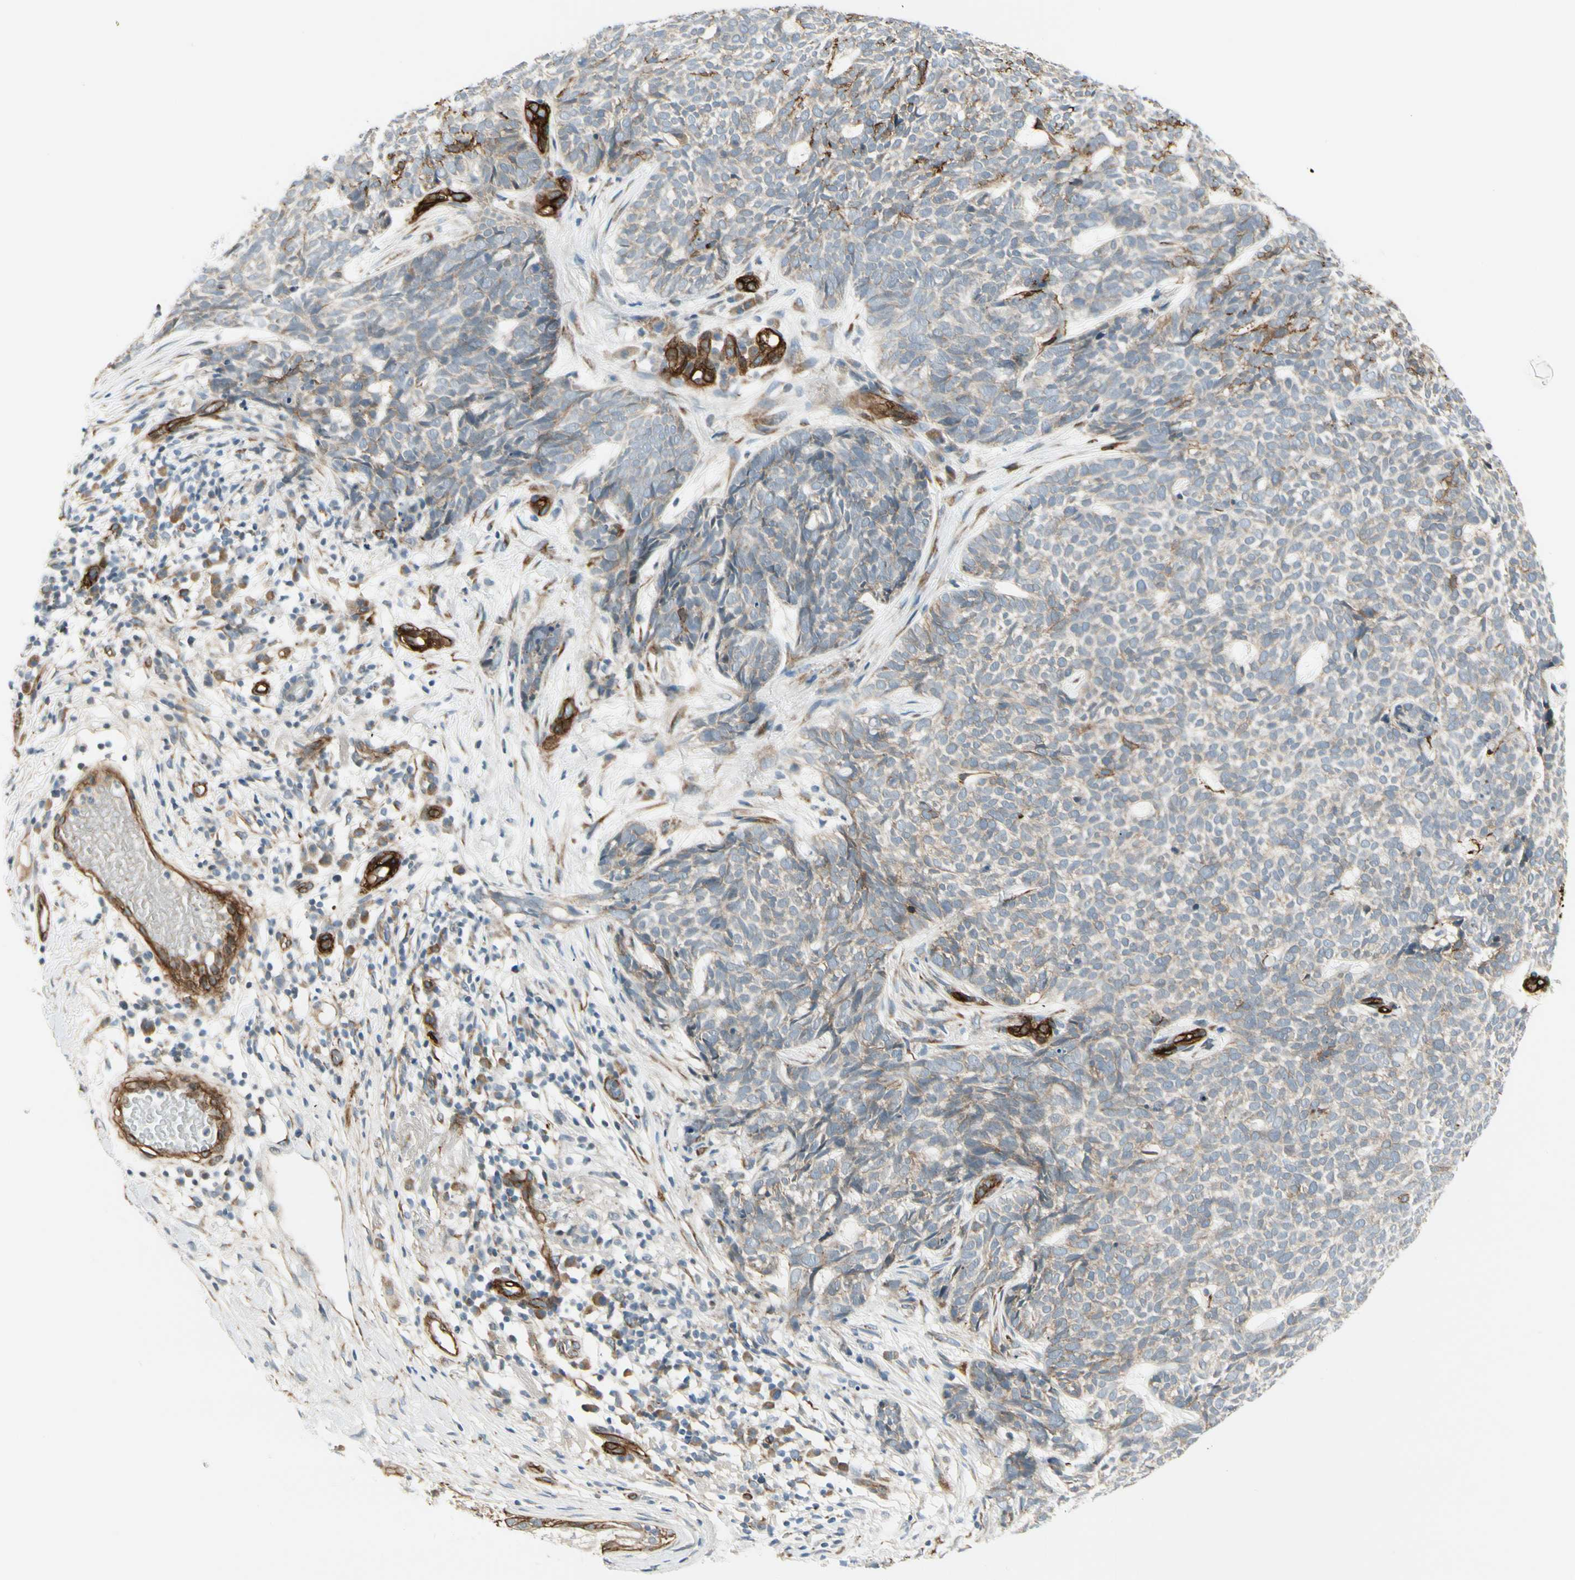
{"staining": {"intensity": "negative", "quantity": "none", "location": "none"}, "tissue": "skin cancer", "cell_type": "Tumor cells", "image_type": "cancer", "snomed": [{"axis": "morphology", "description": "Basal cell carcinoma"}, {"axis": "topography", "description": "Skin"}], "caption": "The immunohistochemistry image has no significant positivity in tumor cells of skin cancer tissue.", "gene": "MCAM", "patient": {"sex": "female", "age": 84}}